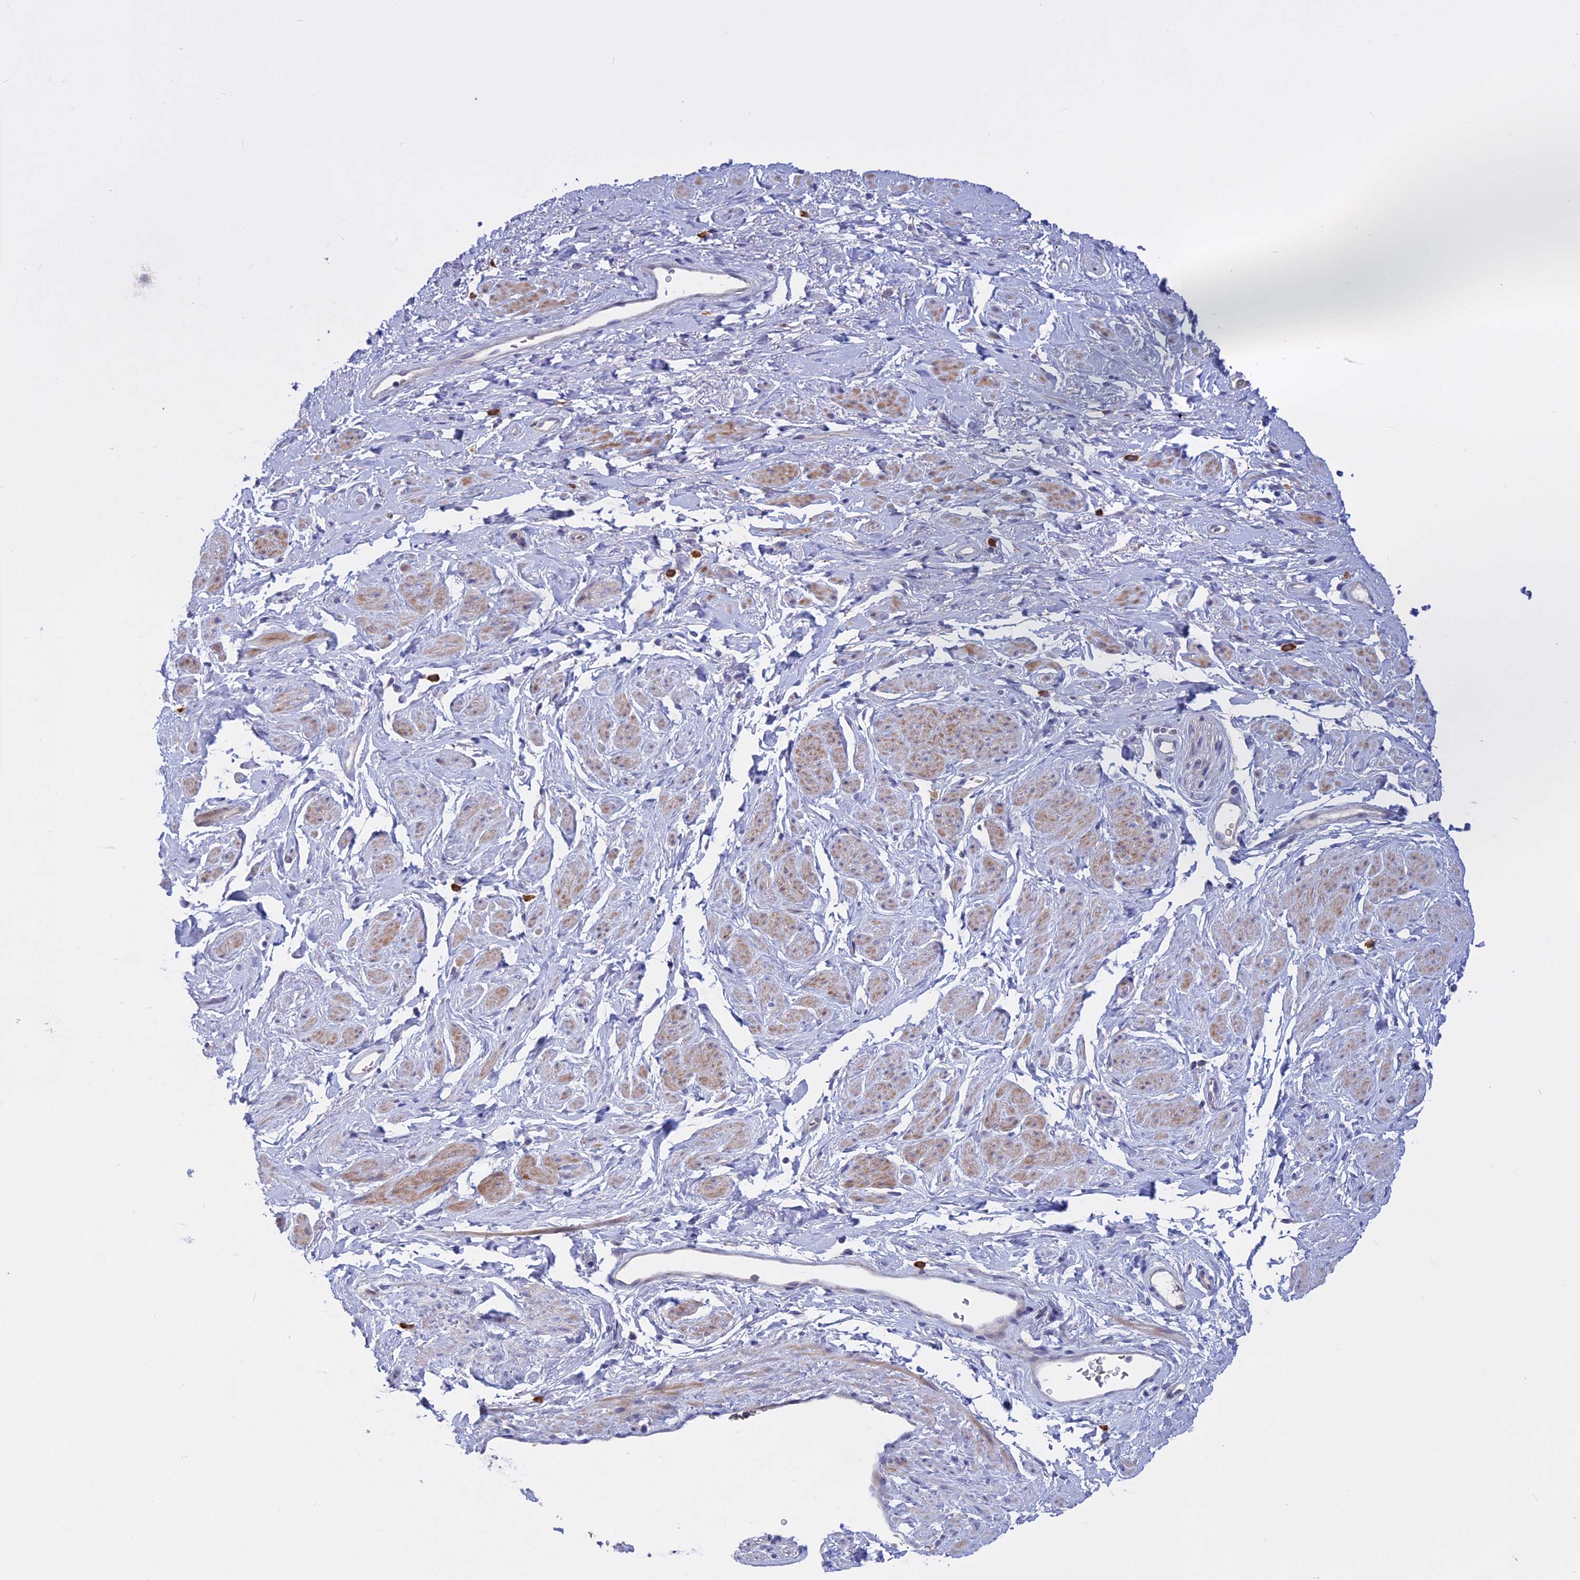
{"staining": {"intensity": "strong", "quantity": "<25%", "location": "cytoplasmic/membranous"}, "tissue": "soft tissue", "cell_type": "Chondrocytes", "image_type": "normal", "snomed": [{"axis": "morphology", "description": "Normal tissue, NOS"}, {"axis": "morphology", "description": "Adenocarcinoma, NOS"}, {"axis": "topography", "description": "Rectum"}, {"axis": "topography", "description": "Vagina"}, {"axis": "topography", "description": "Peripheral nerve tissue"}], "caption": "IHC photomicrograph of benign human soft tissue stained for a protein (brown), which demonstrates medium levels of strong cytoplasmic/membranous staining in about <25% of chondrocytes.", "gene": "SLC2A6", "patient": {"sex": "female", "age": 71}}